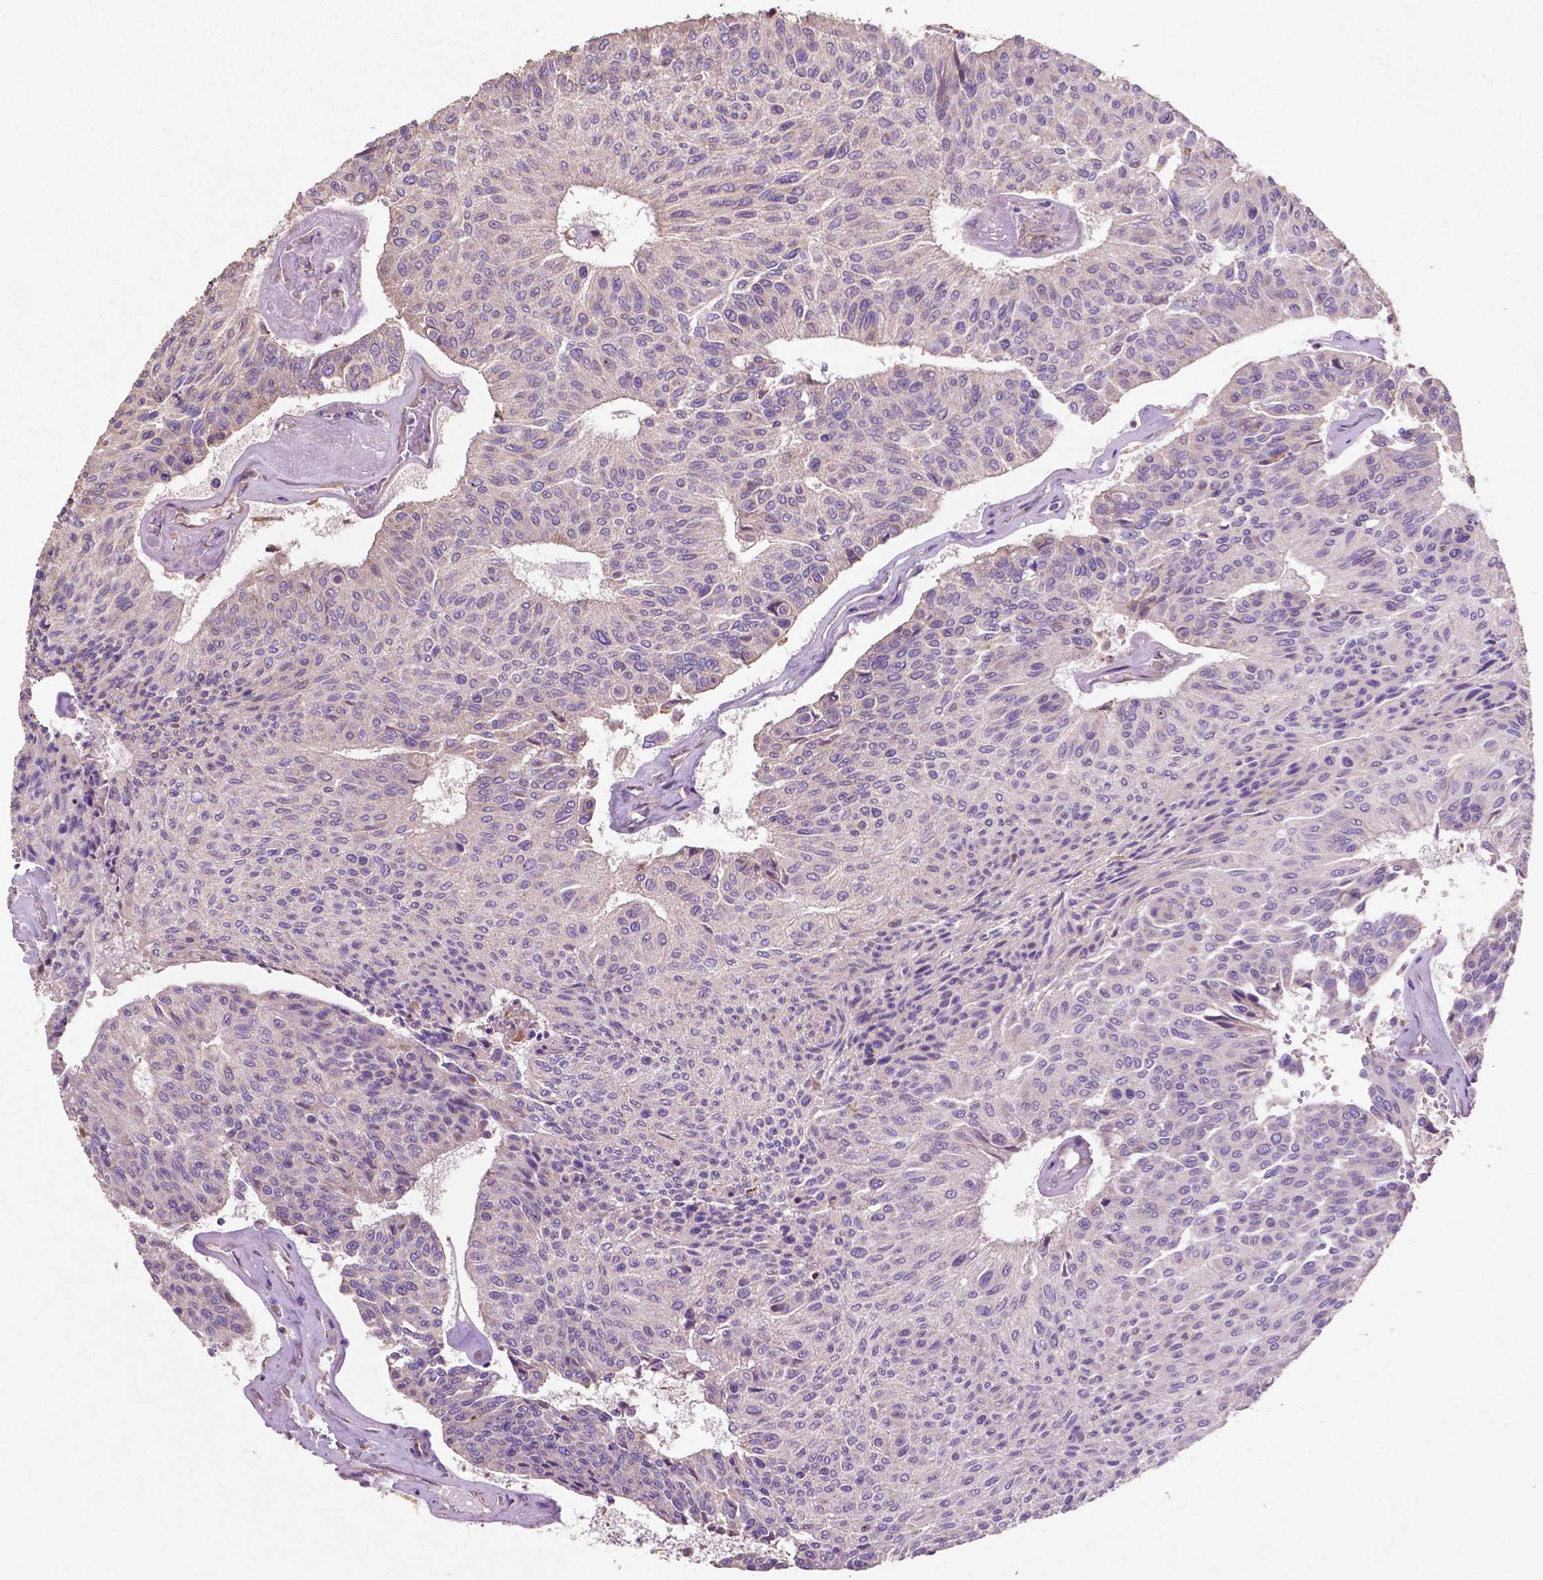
{"staining": {"intensity": "negative", "quantity": "none", "location": "none"}, "tissue": "urothelial cancer", "cell_type": "Tumor cells", "image_type": "cancer", "snomed": [{"axis": "morphology", "description": "Urothelial carcinoma, High grade"}, {"axis": "topography", "description": "Urinary bladder"}], "caption": "Tumor cells show no significant staining in urothelial carcinoma (high-grade).", "gene": "MBTPS1", "patient": {"sex": "male", "age": 66}}